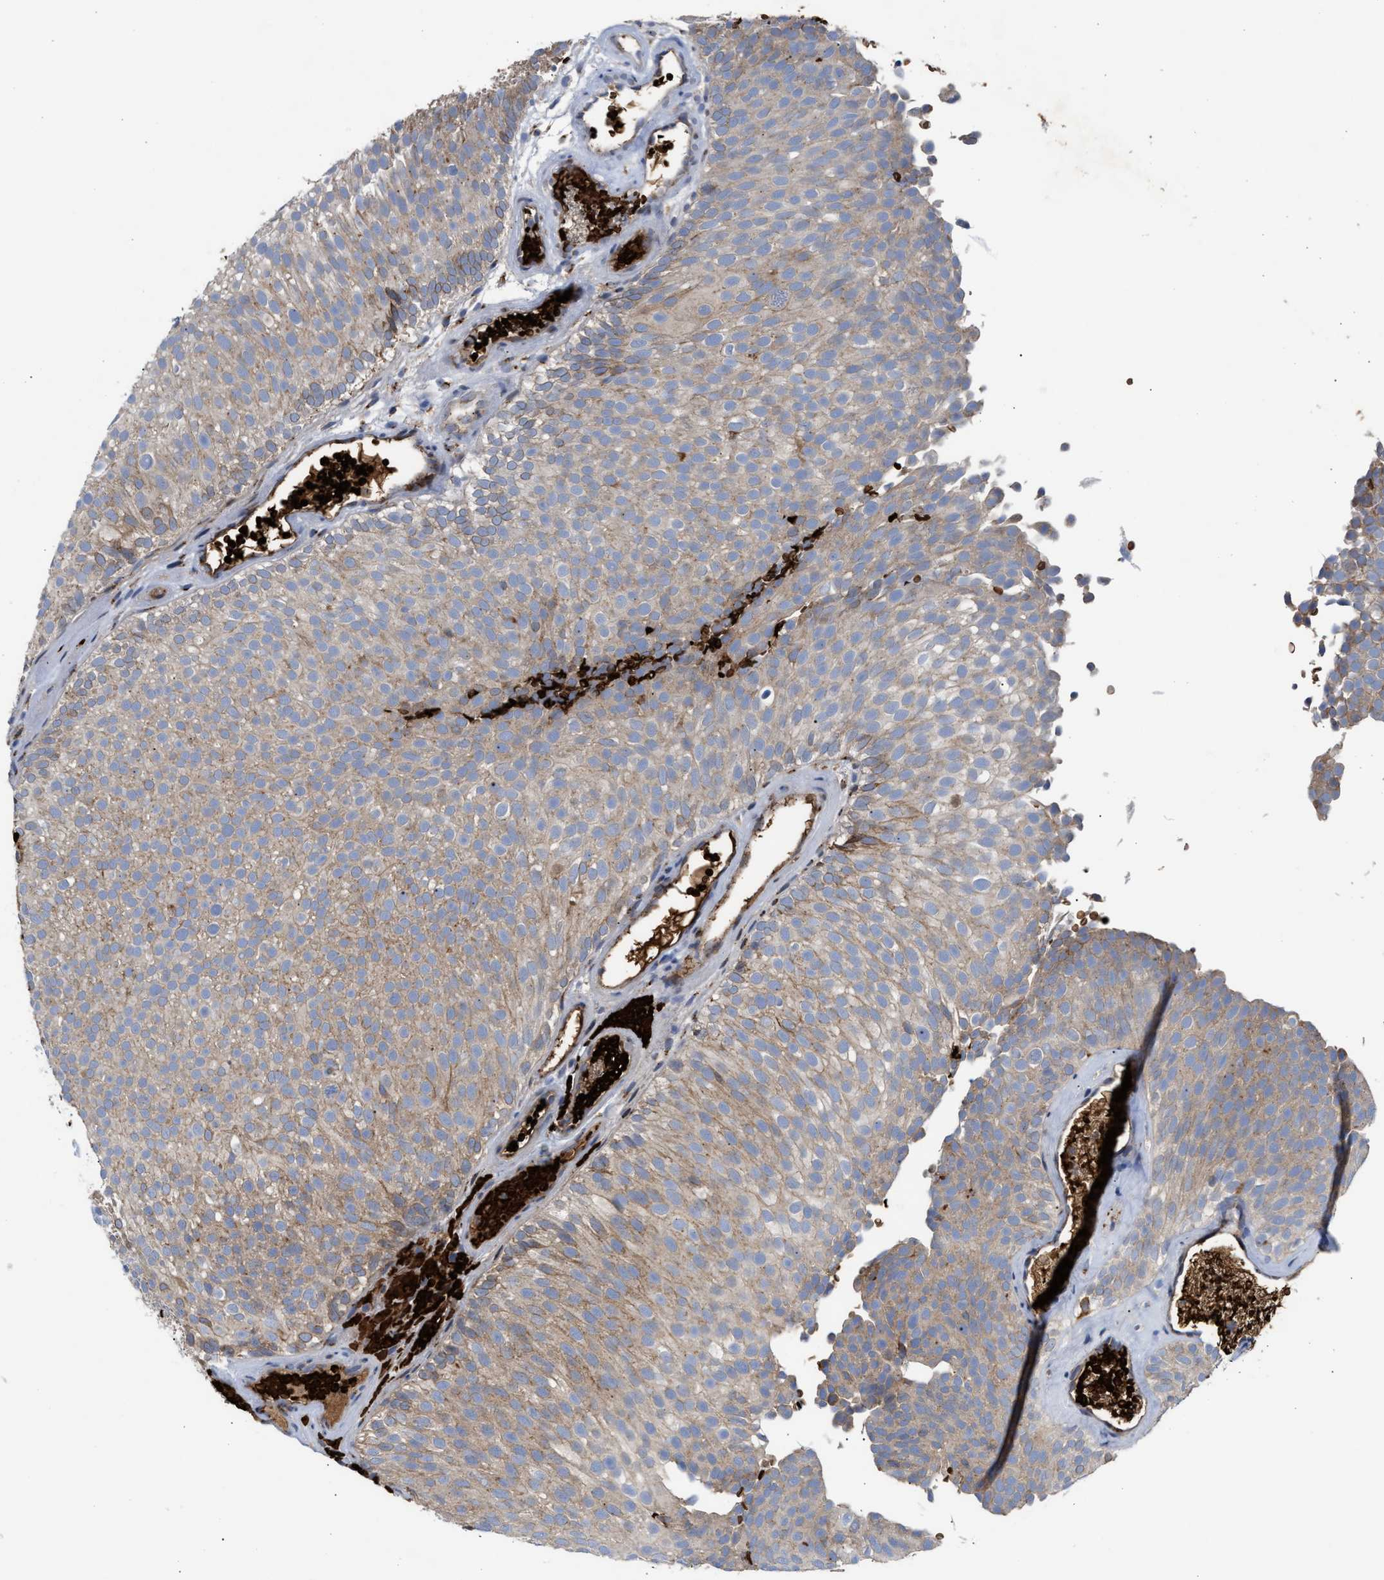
{"staining": {"intensity": "weak", "quantity": ">75%", "location": "cytoplasmic/membranous"}, "tissue": "urothelial cancer", "cell_type": "Tumor cells", "image_type": "cancer", "snomed": [{"axis": "morphology", "description": "Urothelial carcinoma, Low grade"}, {"axis": "topography", "description": "Urinary bladder"}], "caption": "Protein analysis of urothelial cancer tissue exhibits weak cytoplasmic/membranous expression in about >75% of tumor cells. Using DAB (3,3'-diaminobenzidine) (brown) and hematoxylin (blue) stains, captured at high magnification using brightfield microscopy.", "gene": "CCL2", "patient": {"sex": "male", "age": 78}}